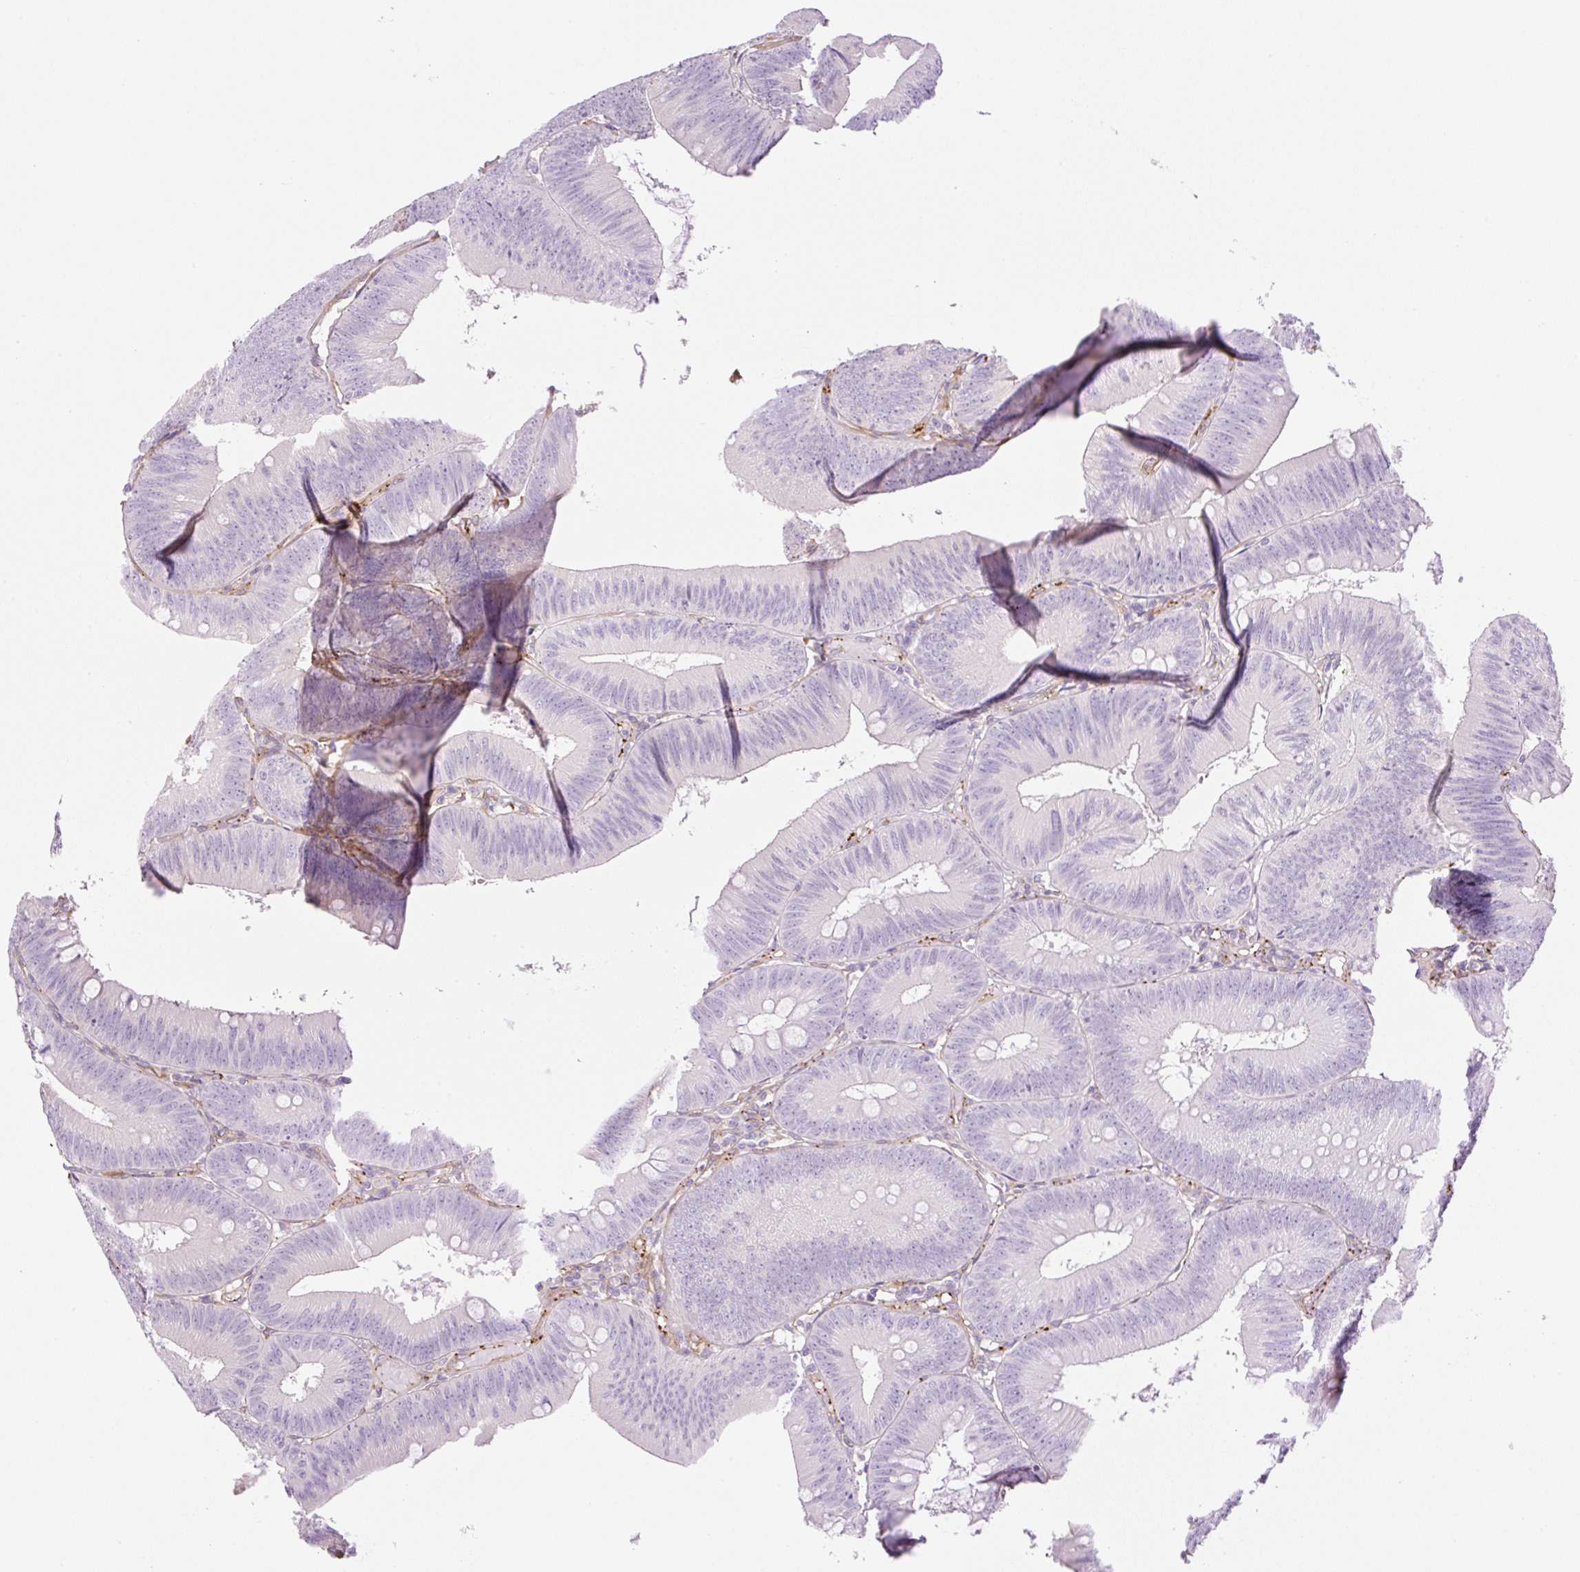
{"staining": {"intensity": "negative", "quantity": "none", "location": "none"}, "tissue": "colorectal cancer", "cell_type": "Tumor cells", "image_type": "cancer", "snomed": [{"axis": "morphology", "description": "Adenocarcinoma, NOS"}, {"axis": "topography", "description": "Colon"}], "caption": "High magnification brightfield microscopy of adenocarcinoma (colorectal) stained with DAB (3,3'-diaminobenzidine) (brown) and counterstained with hematoxylin (blue): tumor cells show no significant staining. (DAB (3,3'-diaminobenzidine) immunohistochemistry visualized using brightfield microscopy, high magnification).", "gene": "EHD3", "patient": {"sex": "male", "age": 84}}